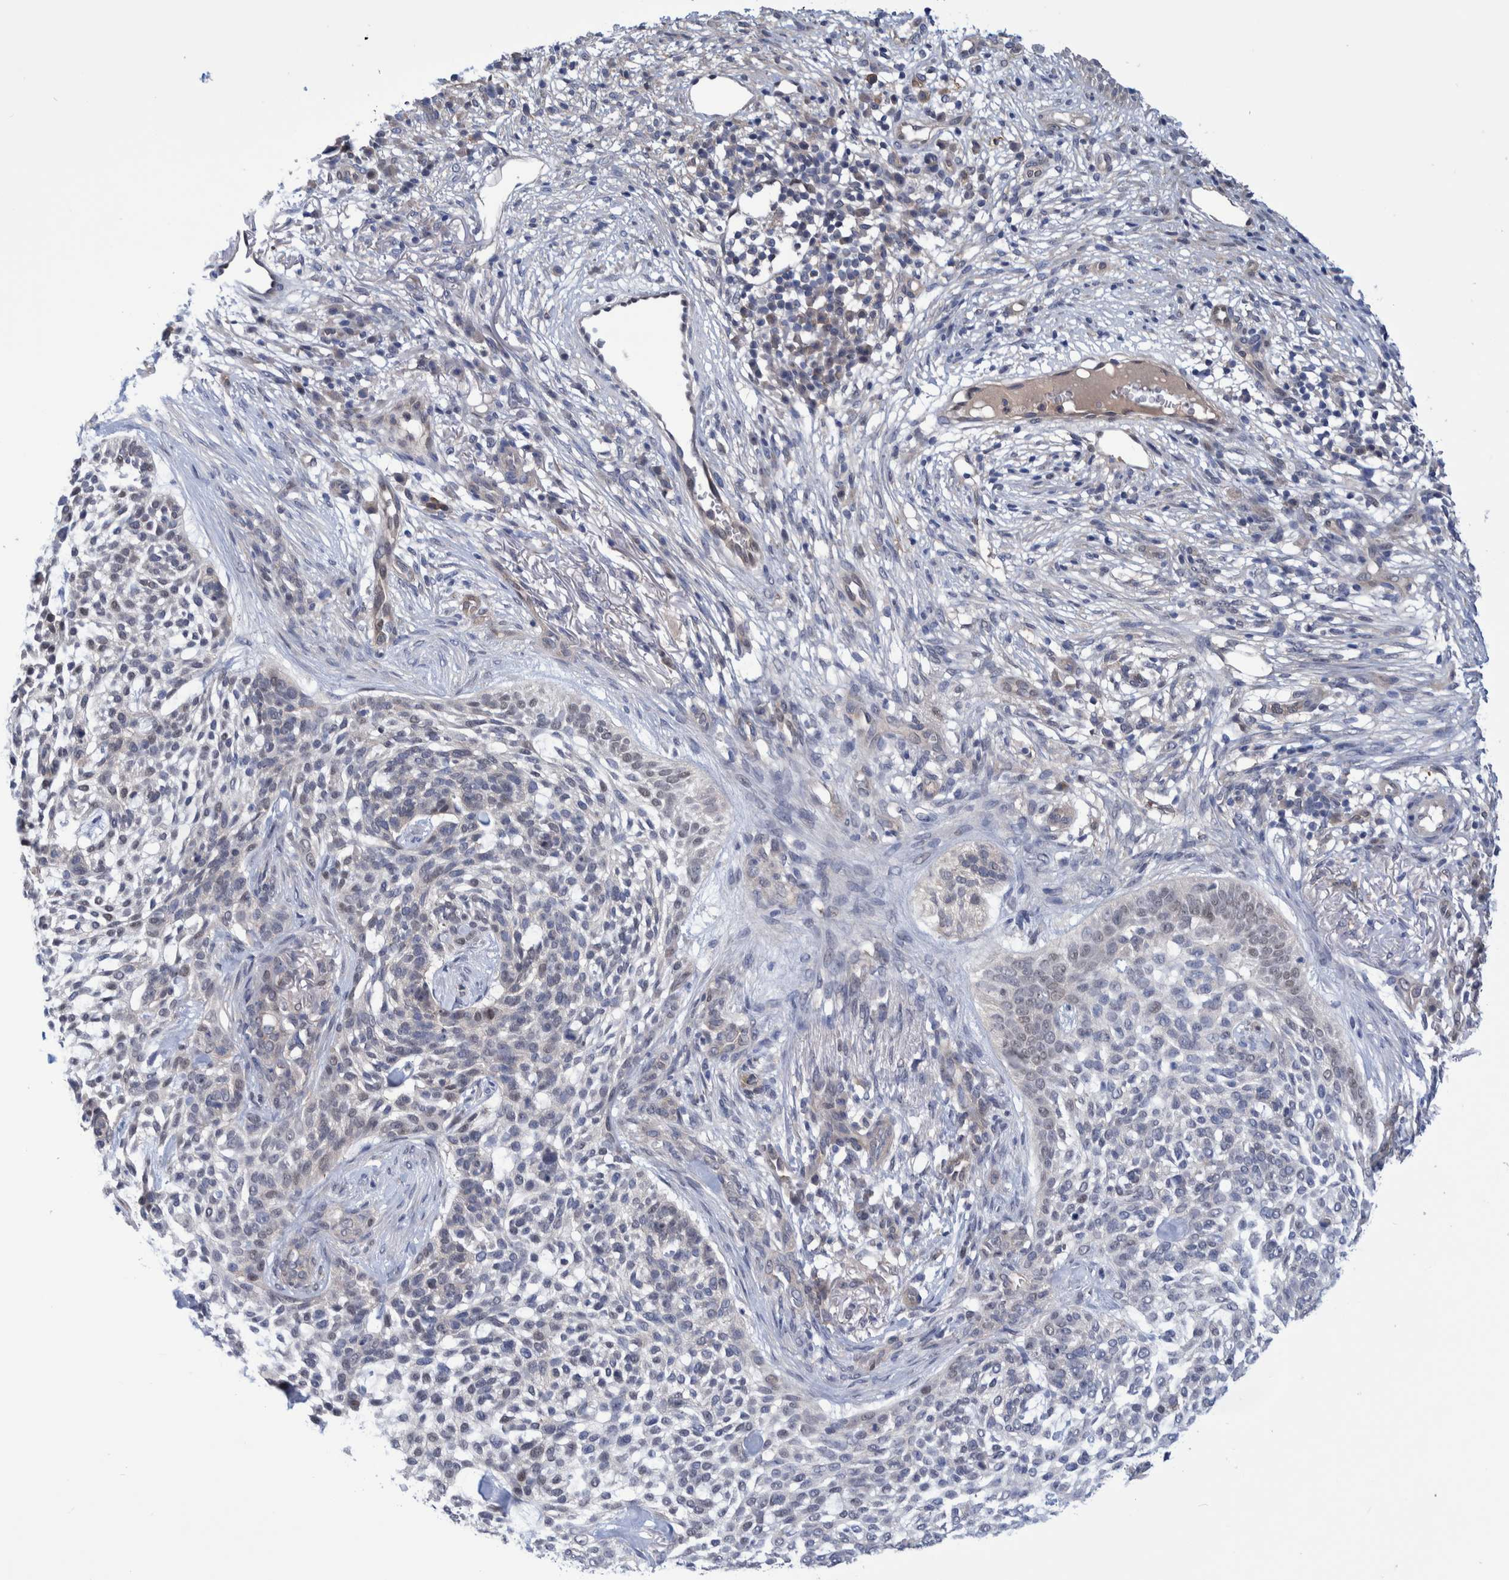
{"staining": {"intensity": "weak", "quantity": "<25%", "location": "nuclear"}, "tissue": "skin cancer", "cell_type": "Tumor cells", "image_type": "cancer", "snomed": [{"axis": "morphology", "description": "Basal cell carcinoma"}, {"axis": "topography", "description": "Skin"}], "caption": "Skin cancer (basal cell carcinoma) stained for a protein using immunohistochemistry (IHC) exhibits no expression tumor cells.", "gene": "PFAS", "patient": {"sex": "female", "age": 64}}